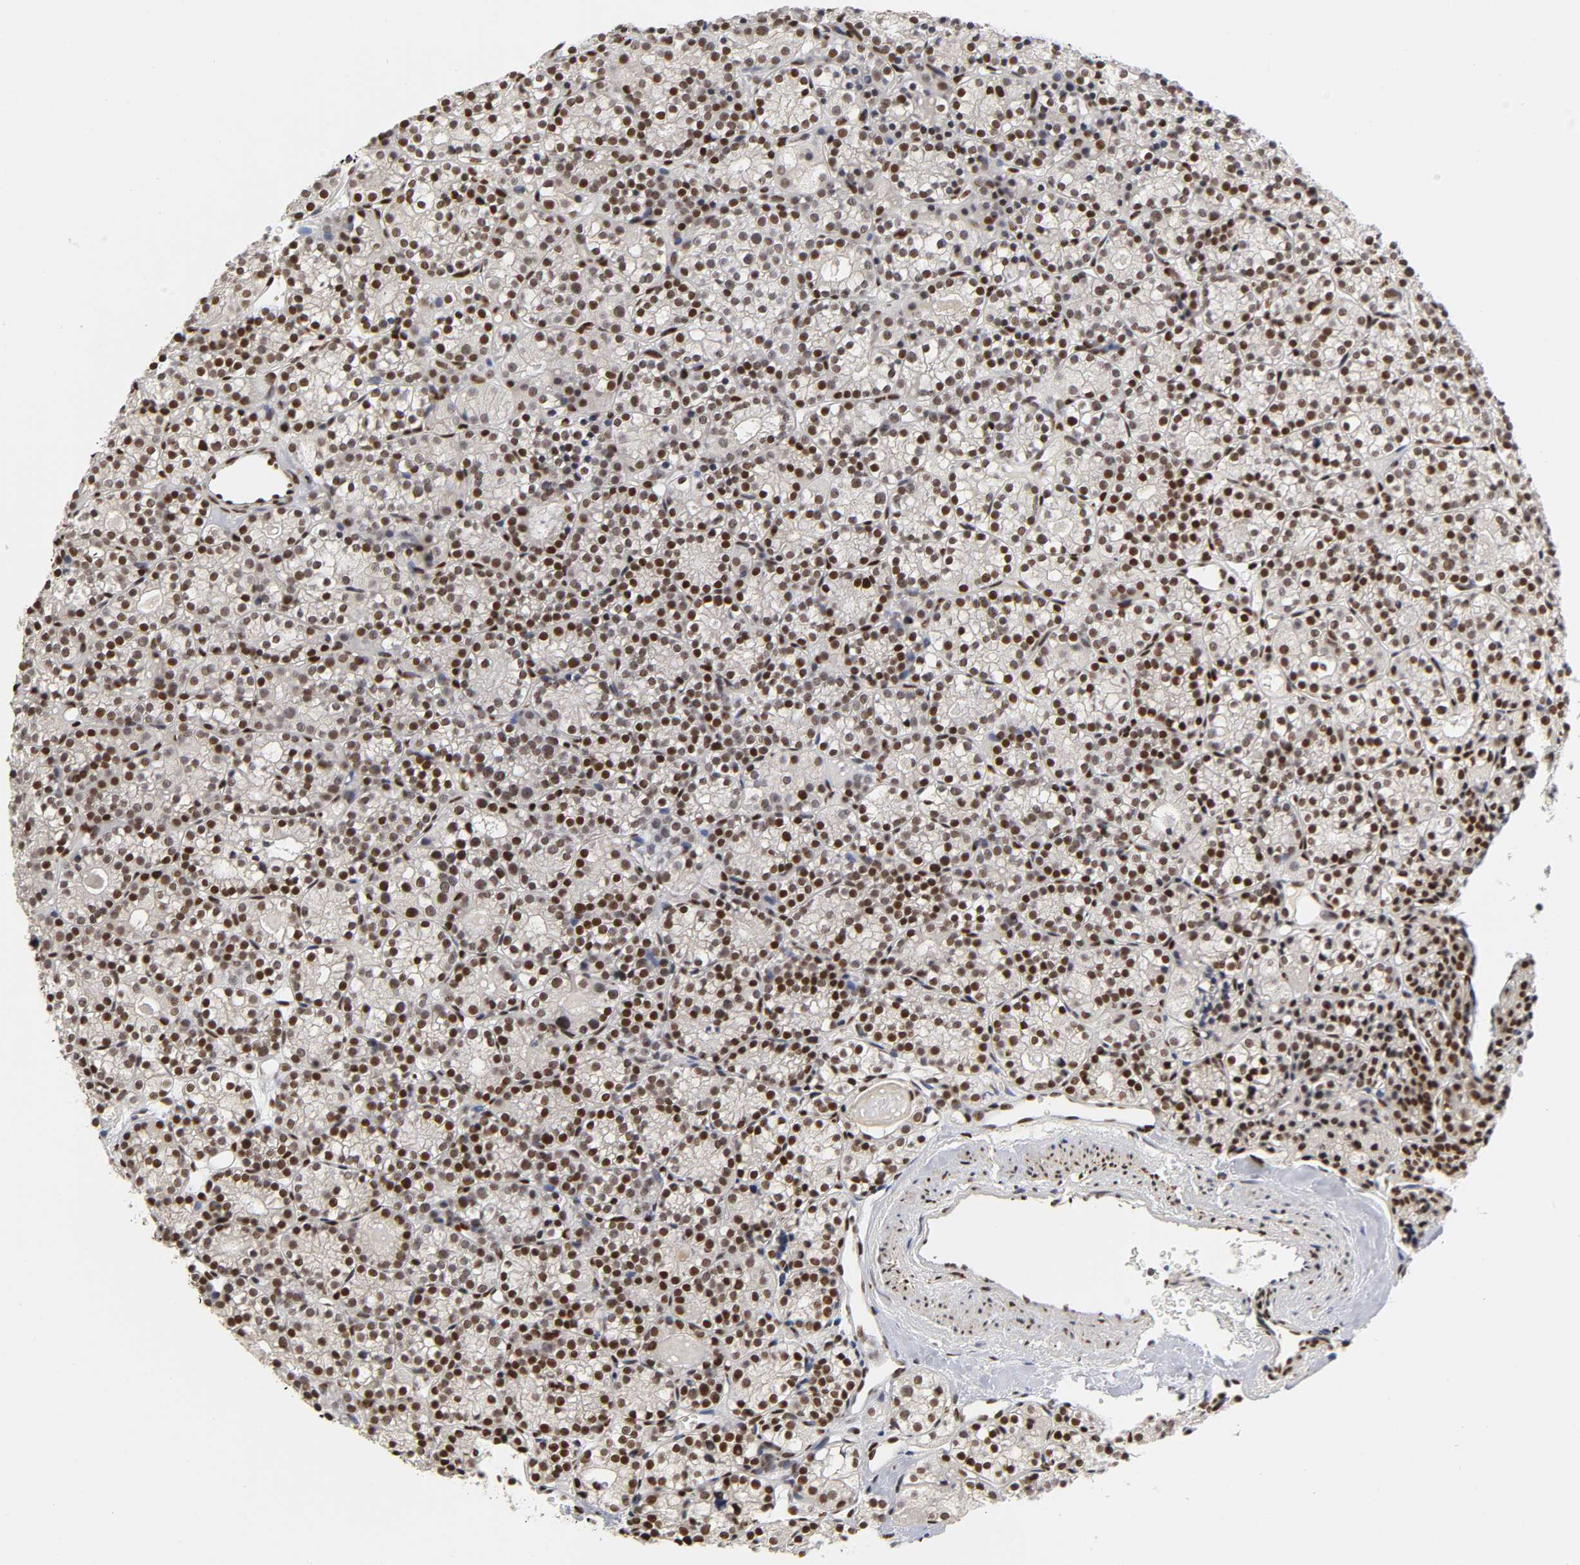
{"staining": {"intensity": "strong", "quantity": "25%-75%", "location": "nuclear"}, "tissue": "parathyroid gland", "cell_type": "Glandular cells", "image_type": "normal", "snomed": [{"axis": "morphology", "description": "Normal tissue, NOS"}, {"axis": "topography", "description": "Parathyroid gland"}], "caption": "Brown immunohistochemical staining in unremarkable parathyroid gland exhibits strong nuclear staining in about 25%-75% of glandular cells. Using DAB (brown) and hematoxylin (blue) stains, captured at high magnification using brightfield microscopy.", "gene": "NR3C1", "patient": {"sex": "female", "age": 64}}